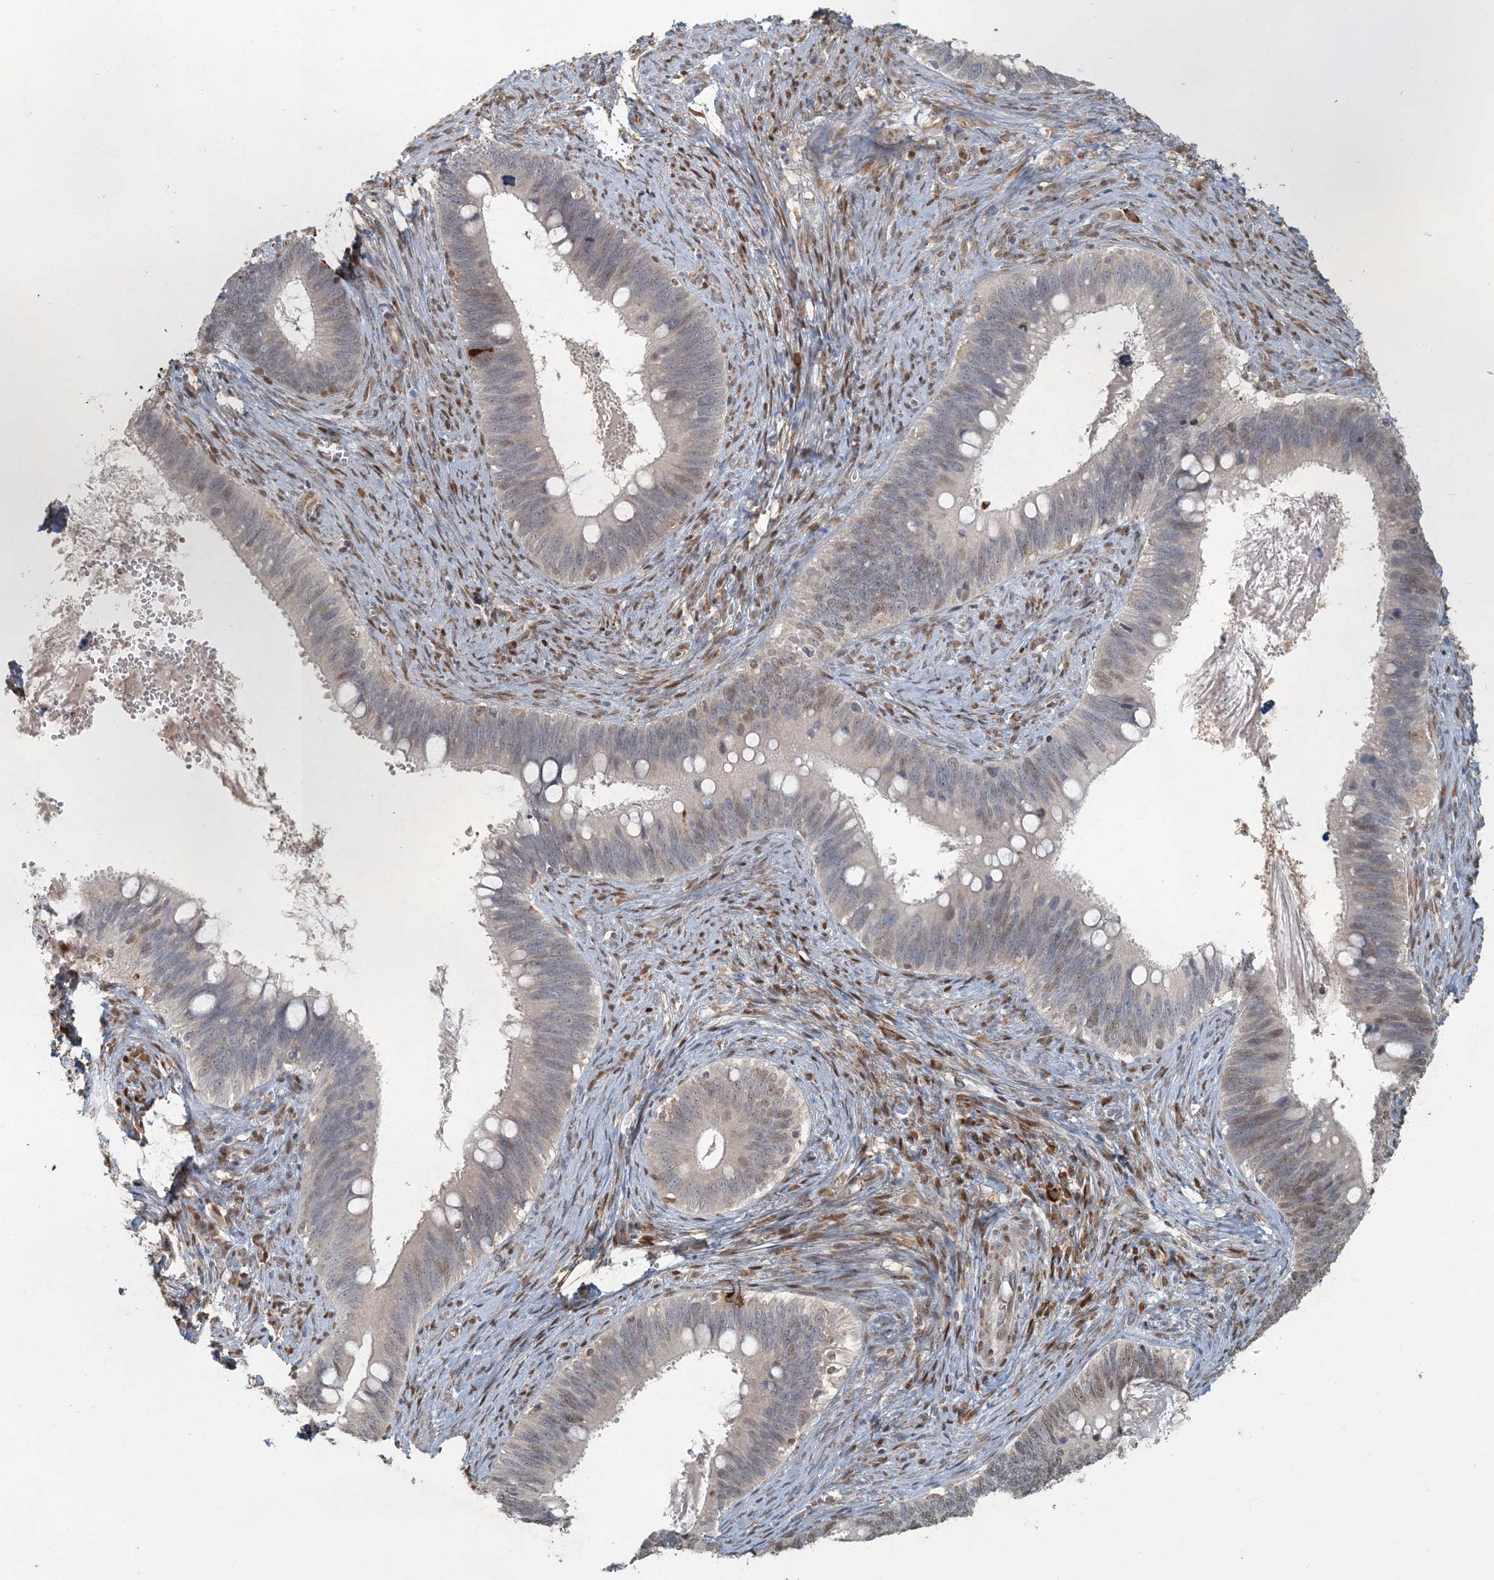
{"staining": {"intensity": "weak", "quantity": "<25%", "location": "nuclear"}, "tissue": "cervical cancer", "cell_type": "Tumor cells", "image_type": "cancer", "snomed": [{"axis": "morphology", "description": "Adenocarcinoma, NOS"}, {"axis": "topography", "description": "Cervix"}], "caption": "This is an immunohistochemistry (IHC) image of adenocarcinoma (cervical). There is no positivity in tumor cells.", "gene": "AK9", "patient": {"sex": "female", "age": 42}}